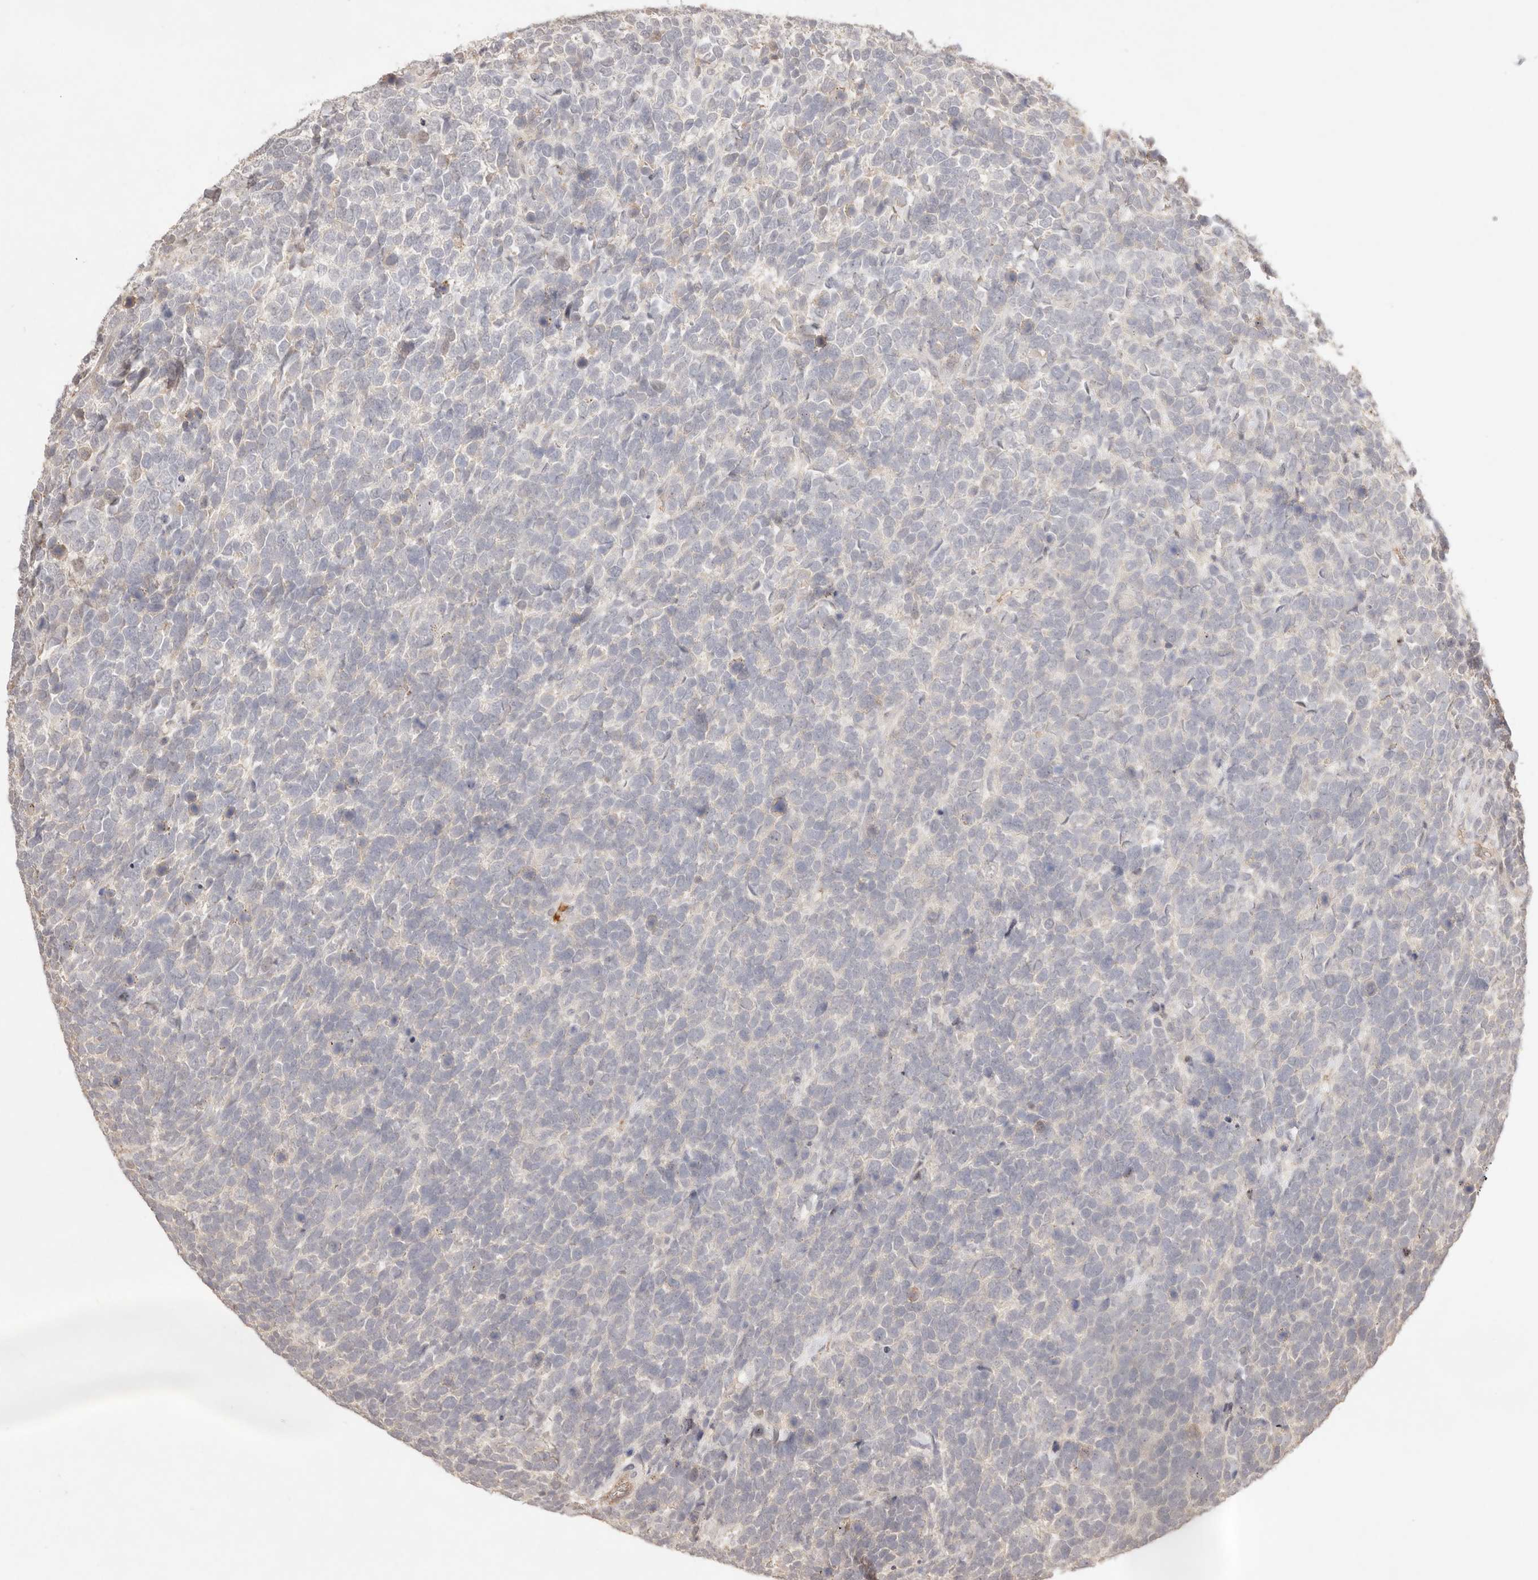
{"staining": {"intensity": "negative", "quantity": "none", "location": "none"}, "tissue": "urothelial cancer", "cell_type": "Tumor cells", "image_type": "cancer", "snomed": [{"axis": "morphology", "description": "Urothelial carcinoma, High grade"}, {"axis": "topography", "description": "Urinary bladder"}], "caption": "High power microscopy histopathology image of an immunohistochemistry (IHC) image of urothelial cancer, revealing no significant positivity in tumor cells. The staining was performed using DAB (3,3'-diaminobenzidine) to visualize the protein expression in brown, while the nuclei were stained in blue with hematoxylin (Magnification: 20x).", "gene": "MEP1A", "patient": {"sex": "female", "age": 82}}